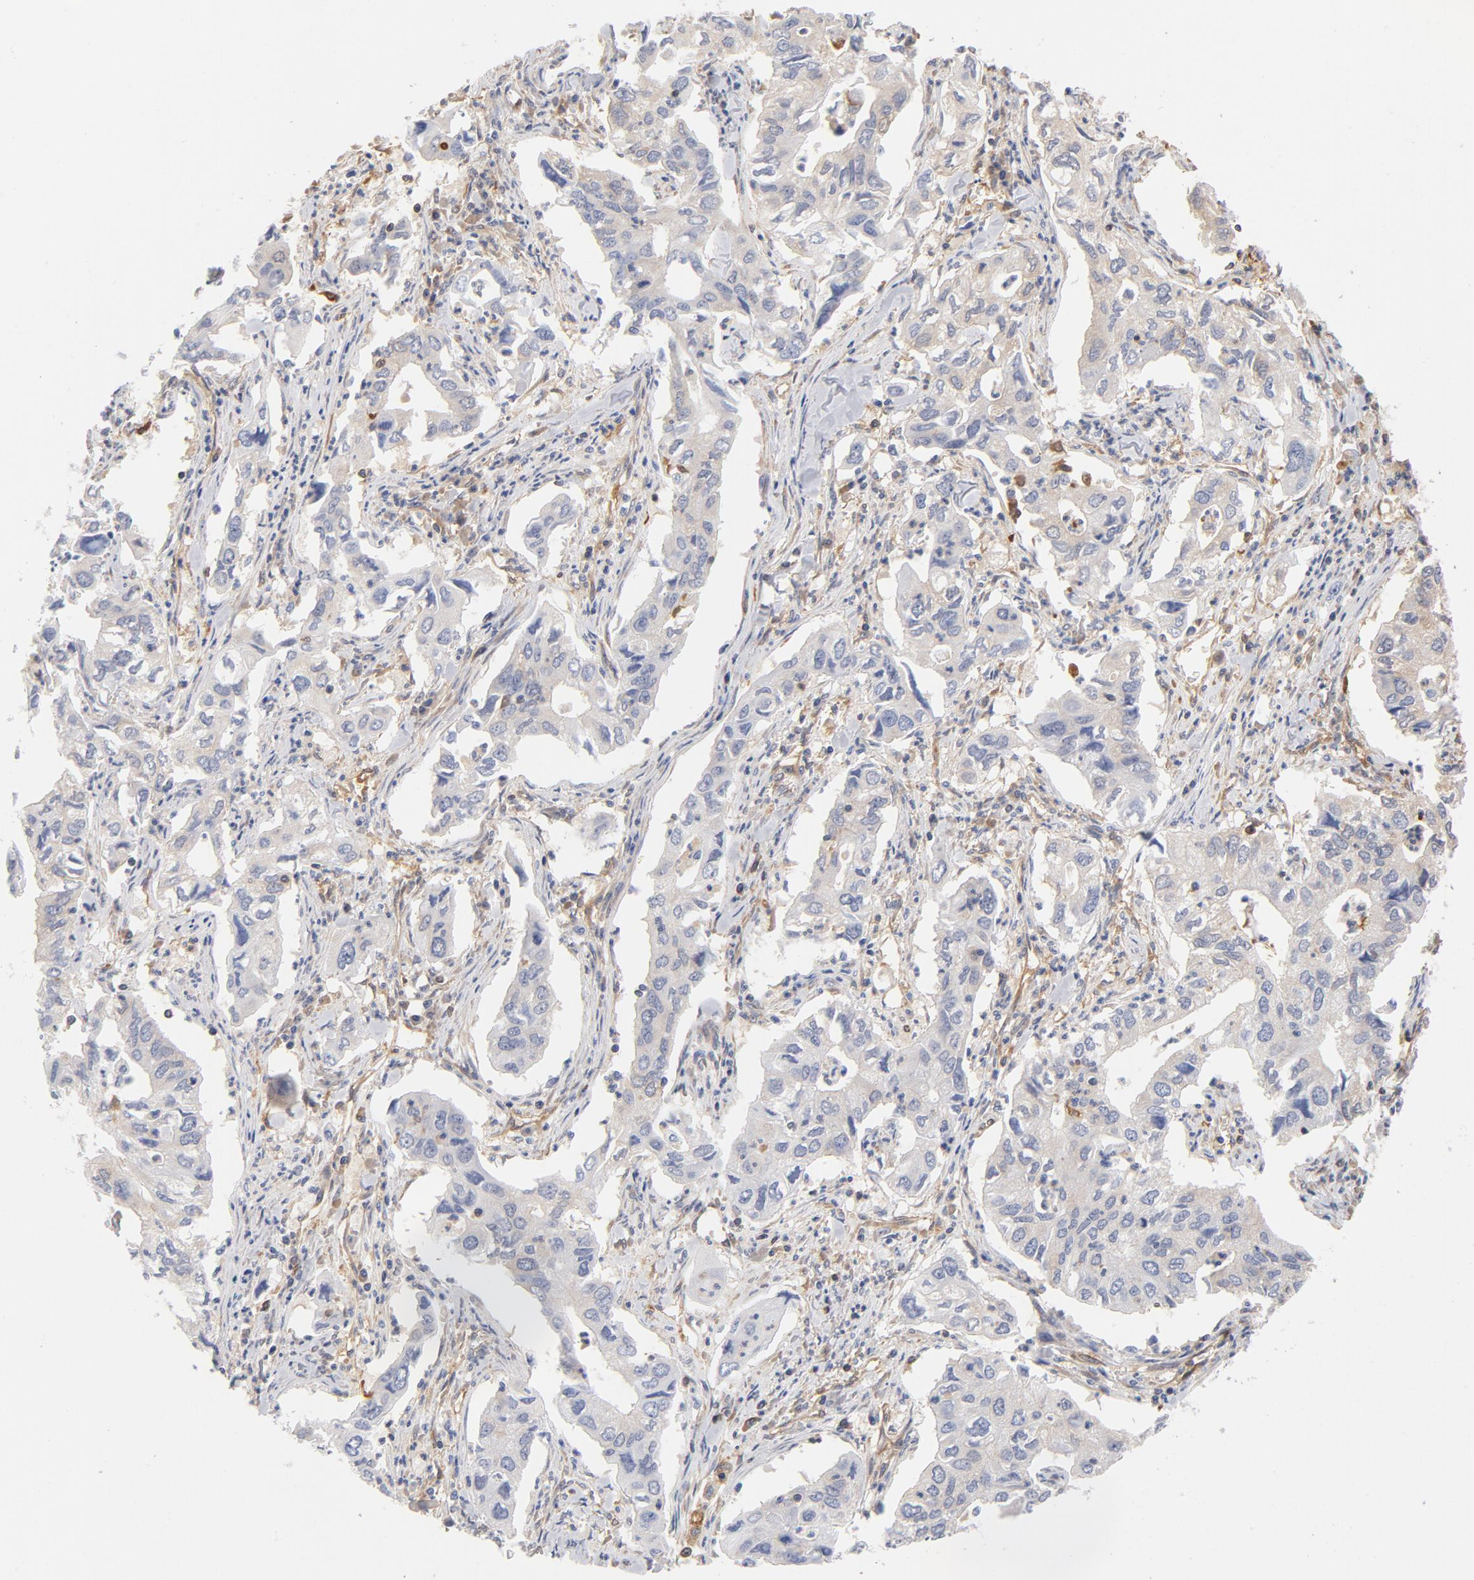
{"staining": {"intensity": "negative", "quantity": "none", "location": "none"}, "tissue": "lung cancer", "cell_type": "Tumor cells", "image_type": "cancer", "snomed": [{"axis": "morphology", "description": "Adenocarcinoma, NOS"}, {"axis": "topography", "description": "Lung"}], "caption": "There is no significant staining in tumor cells of lung adenocarcinoma.", "gene": "ASMTL", "patient": {"sex": "male", "age": 48}}